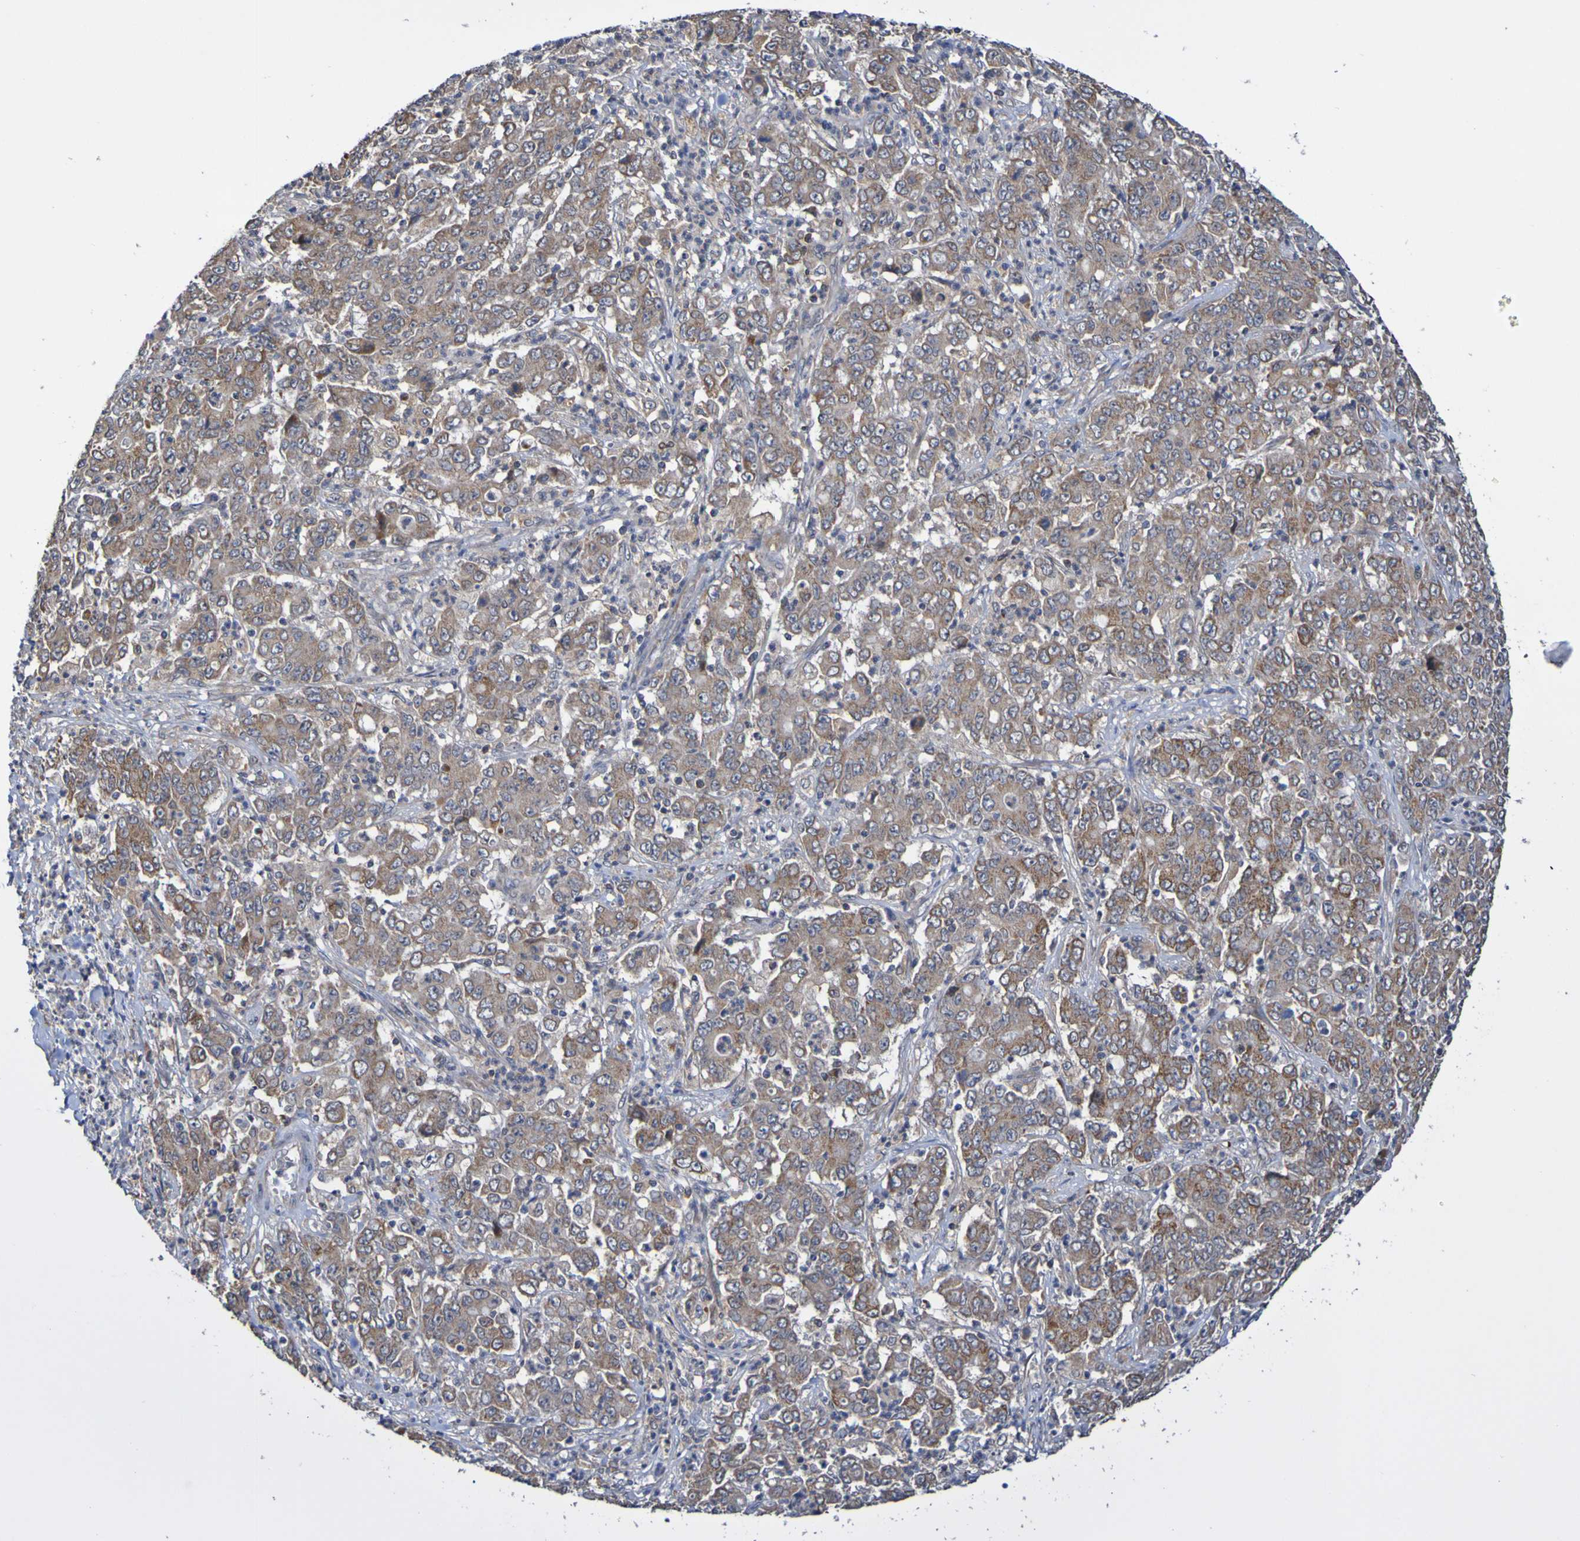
{"staining": {"intensity": "moderate", "quantity": "25%-75%", "location": "cytoplasmic/membranous"}, "tissue": "stomach cancer", "cell_type": "Tumor cells", "image_type": "cancer", "snomed": [{"axis": "morphology", "description": "Adenocarcinoma, NOS"}, {"axis": "topography", "description": "Stomach, lower"}], "caption": "Protein staining of stomach cancer tissue demonstrates moderate cytoplasmic/membranous staining in approximately 25%-75% of tumor cells.", "gene": "C3orf18", "patient": {"sex": "female", "age": 71}}